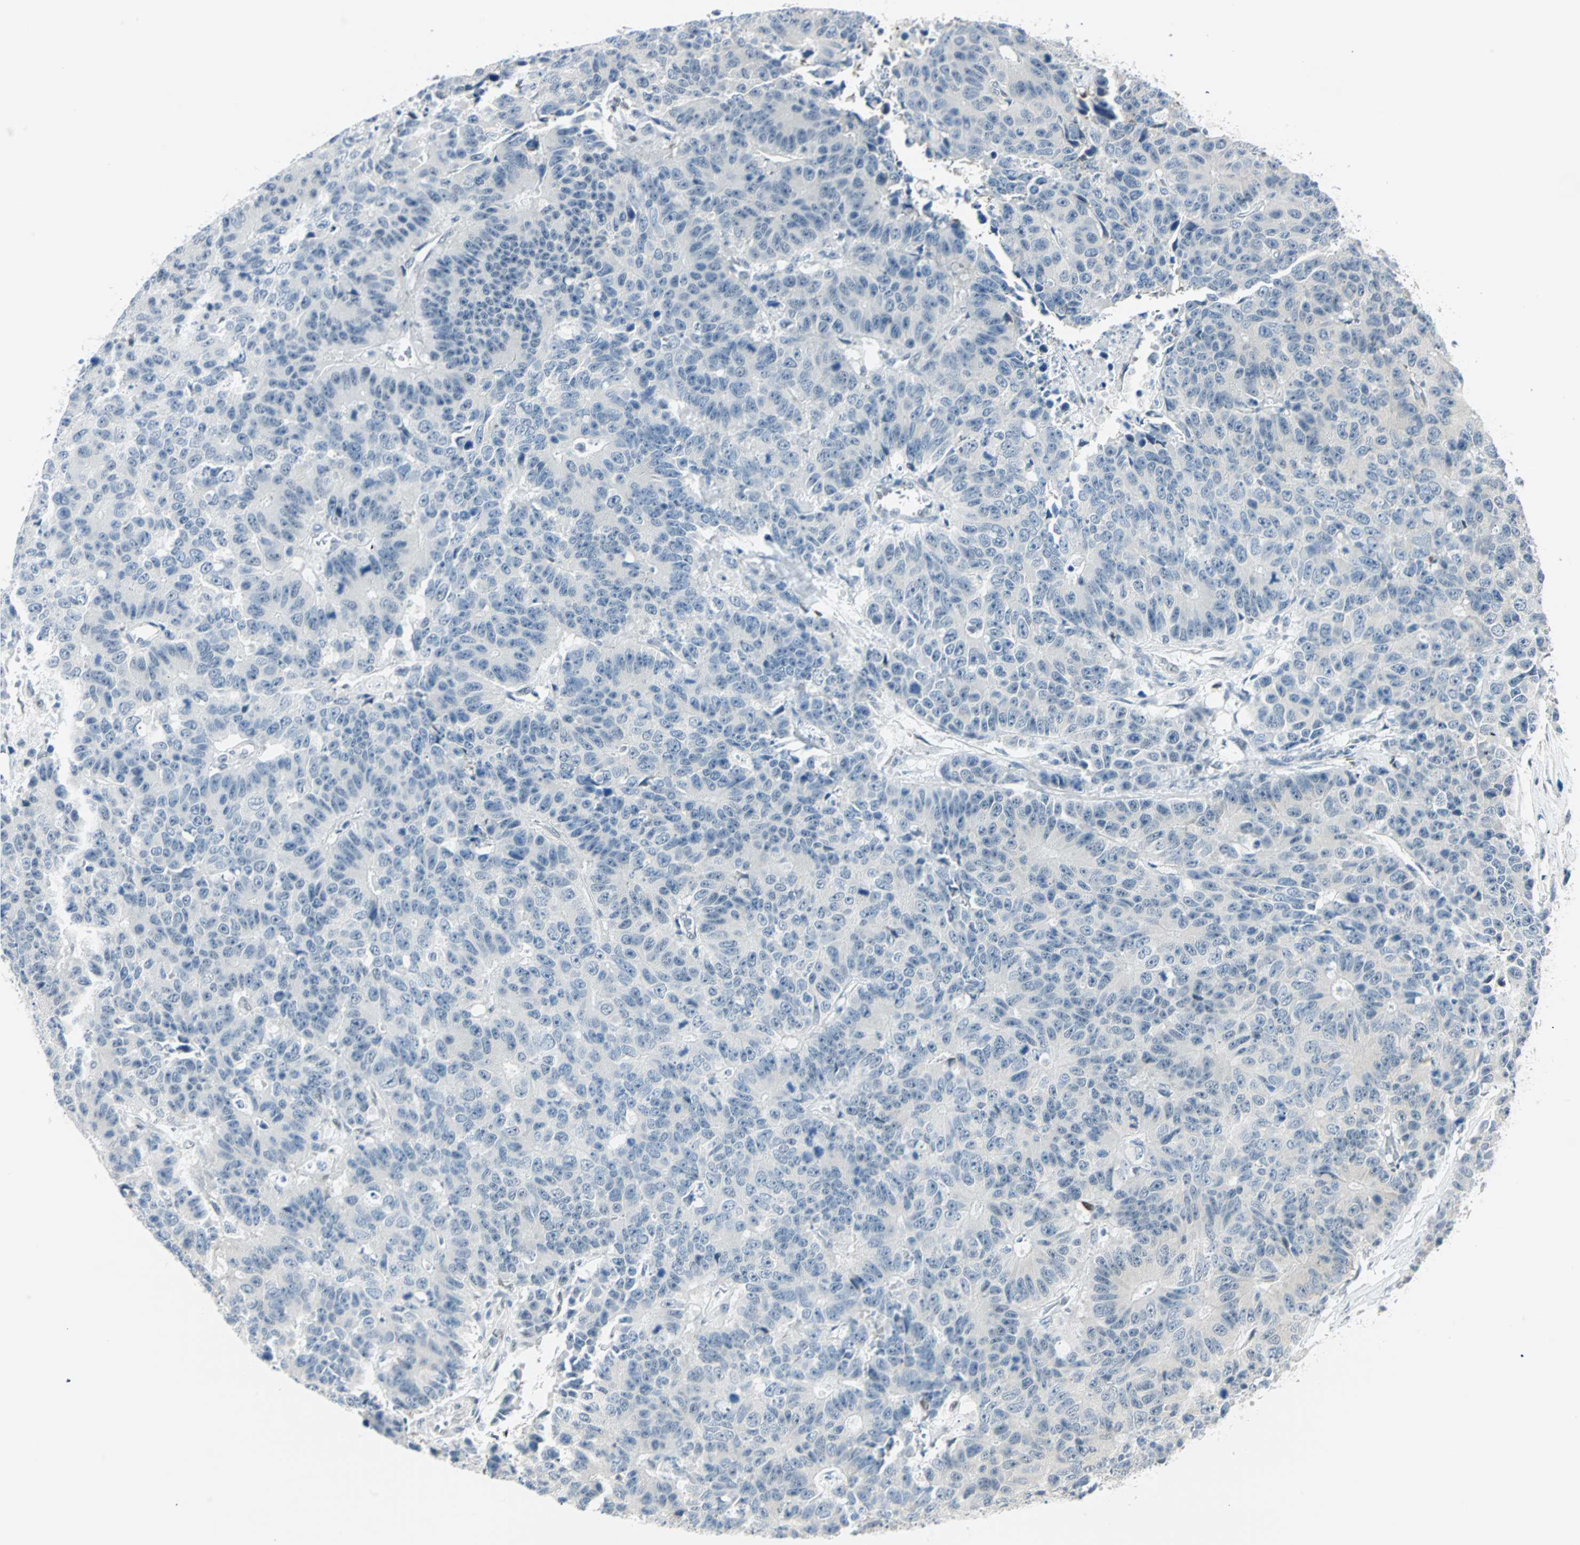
{"staining": {"intensity": "negative", "quantity": "none", "location": "none"}, "tissue": "colorectal cancer", "cell_type": "Tumor cells", "image_type": "cancer", "snomed": [{"axis": "morphology", "description": "Adenocarcinoma, NOS"}, {"axis": "topography", "description": "Colon"}], "caption": "Human colorectal cancer (adenocarcinoma) stained for a protein using immunohistochemistry reveals no expression in tumor cells.", "gene": "MSX2", "patient": {"sex": "female", "age": 86}}